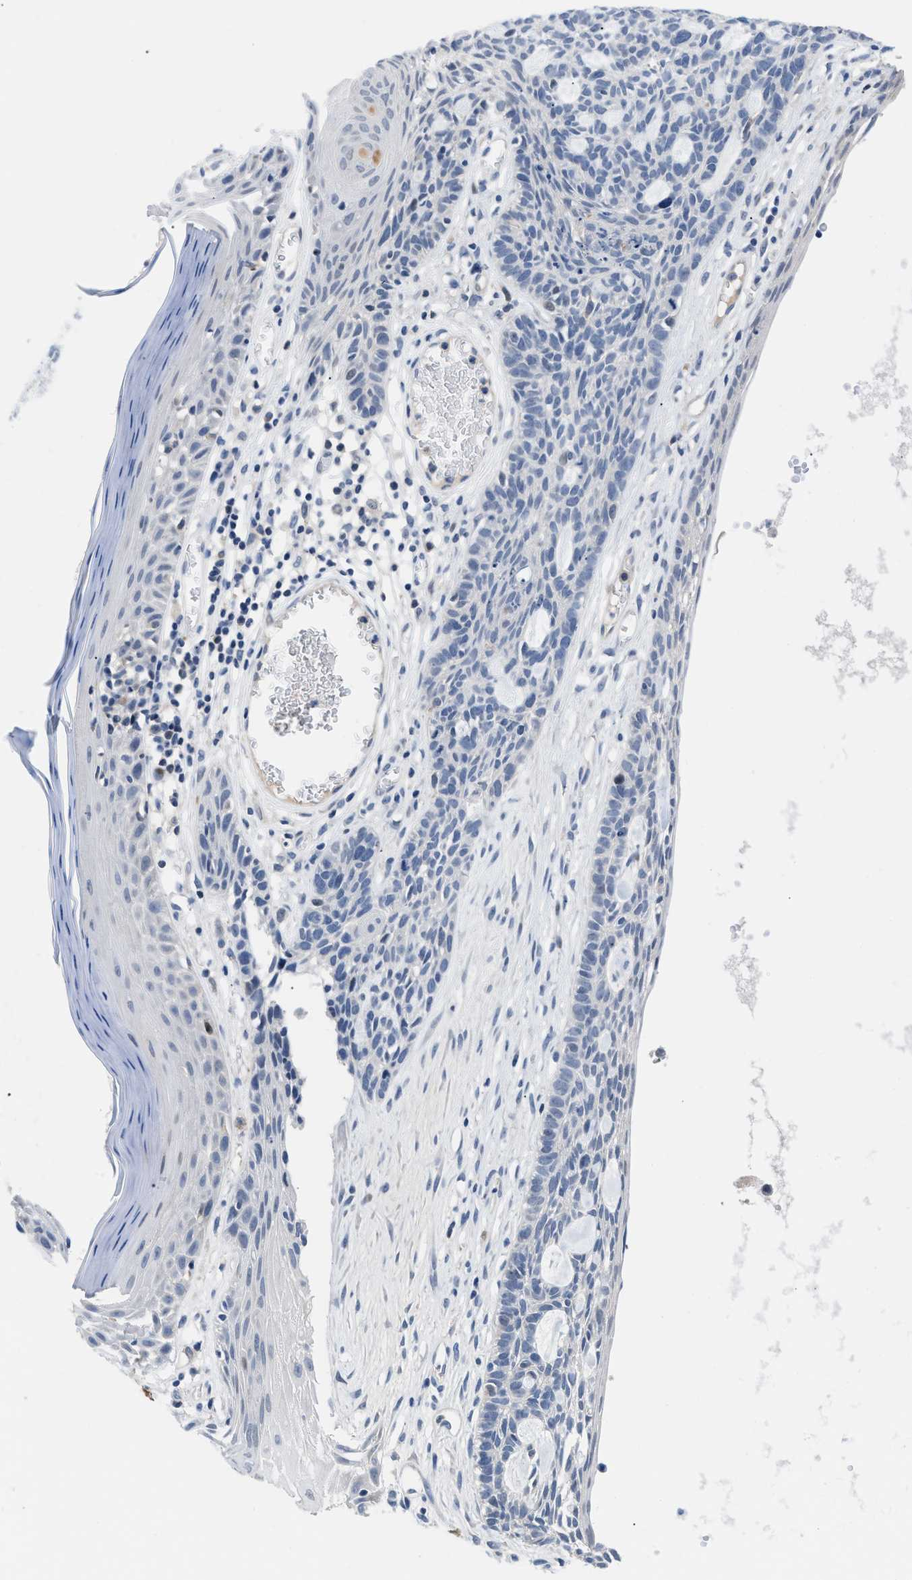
{"staining": {"intensity": "negative", "quantity": "none", "location": "none"}, "tissue": "skin cancer", "cell_type": "Tumor cells", "image_type": "cancer", "snomed": [{"axis": "morphology", "description": "Basal cell carcinoma"}, {"axis": "topography", "description": "Skin"}], "caption": "Human skin cancer stained for a protein using IHC reveals no staining in tumor cells.", "gene": "OR9K2", "patient": {"sex": "male", "age": 67}}